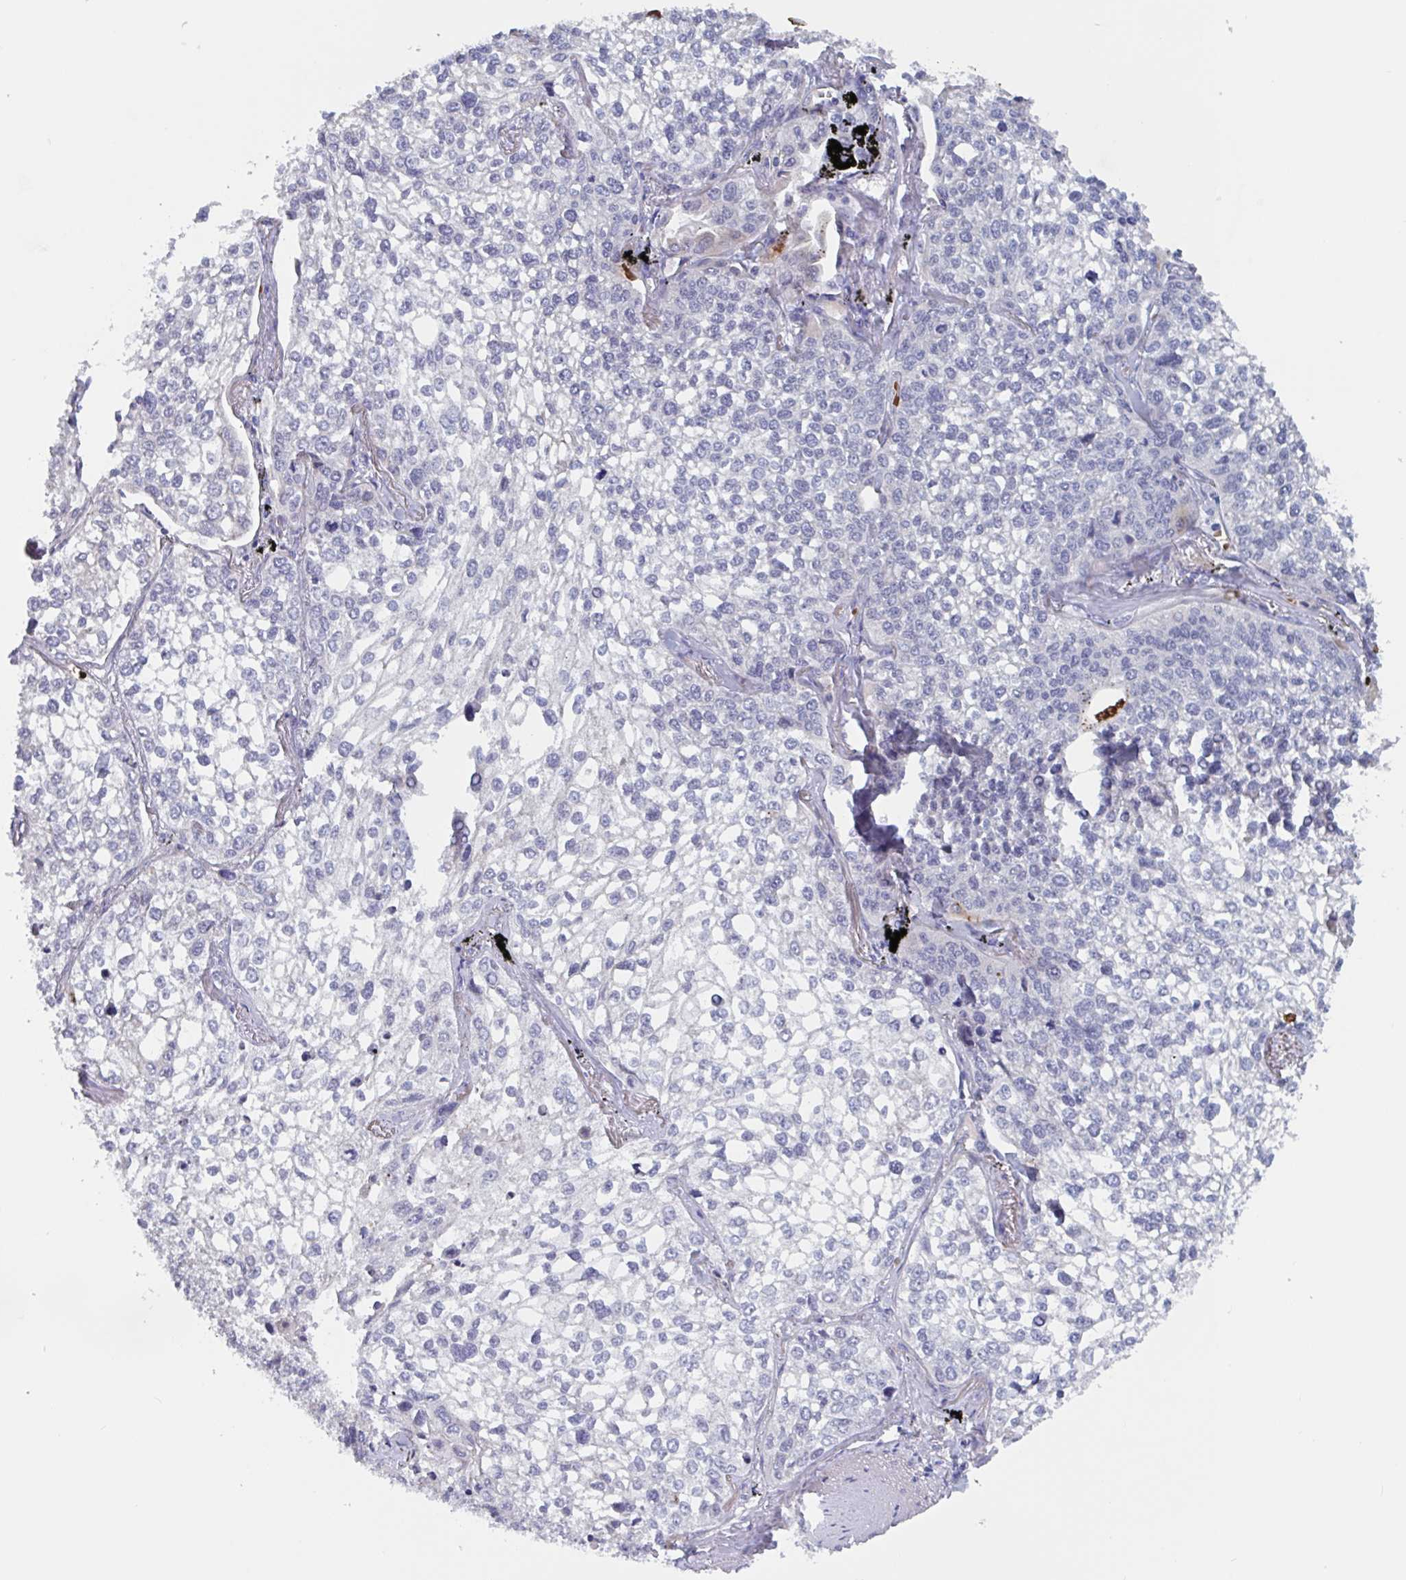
{"staining": {"intensity": "negative", "quantity": "none", "location": "none"}, "tissue": "lung cancer", "cell_type": "Tumor cells", "image_type": "cancer", "snomed": [{"axis": "morphology", "description": "Squamous cell carcinoma, NOS"}, {"axis": "topography", "description": "Lung"}], "caption": "Immunohistochemistry (IHC) photomicrograph of neoplastic tissue: human lung cancer stained with DAB reveals no significant protein staining in tumor cells.", "gene": "ST14", "patient": {"sex": "male", "age": 74}}